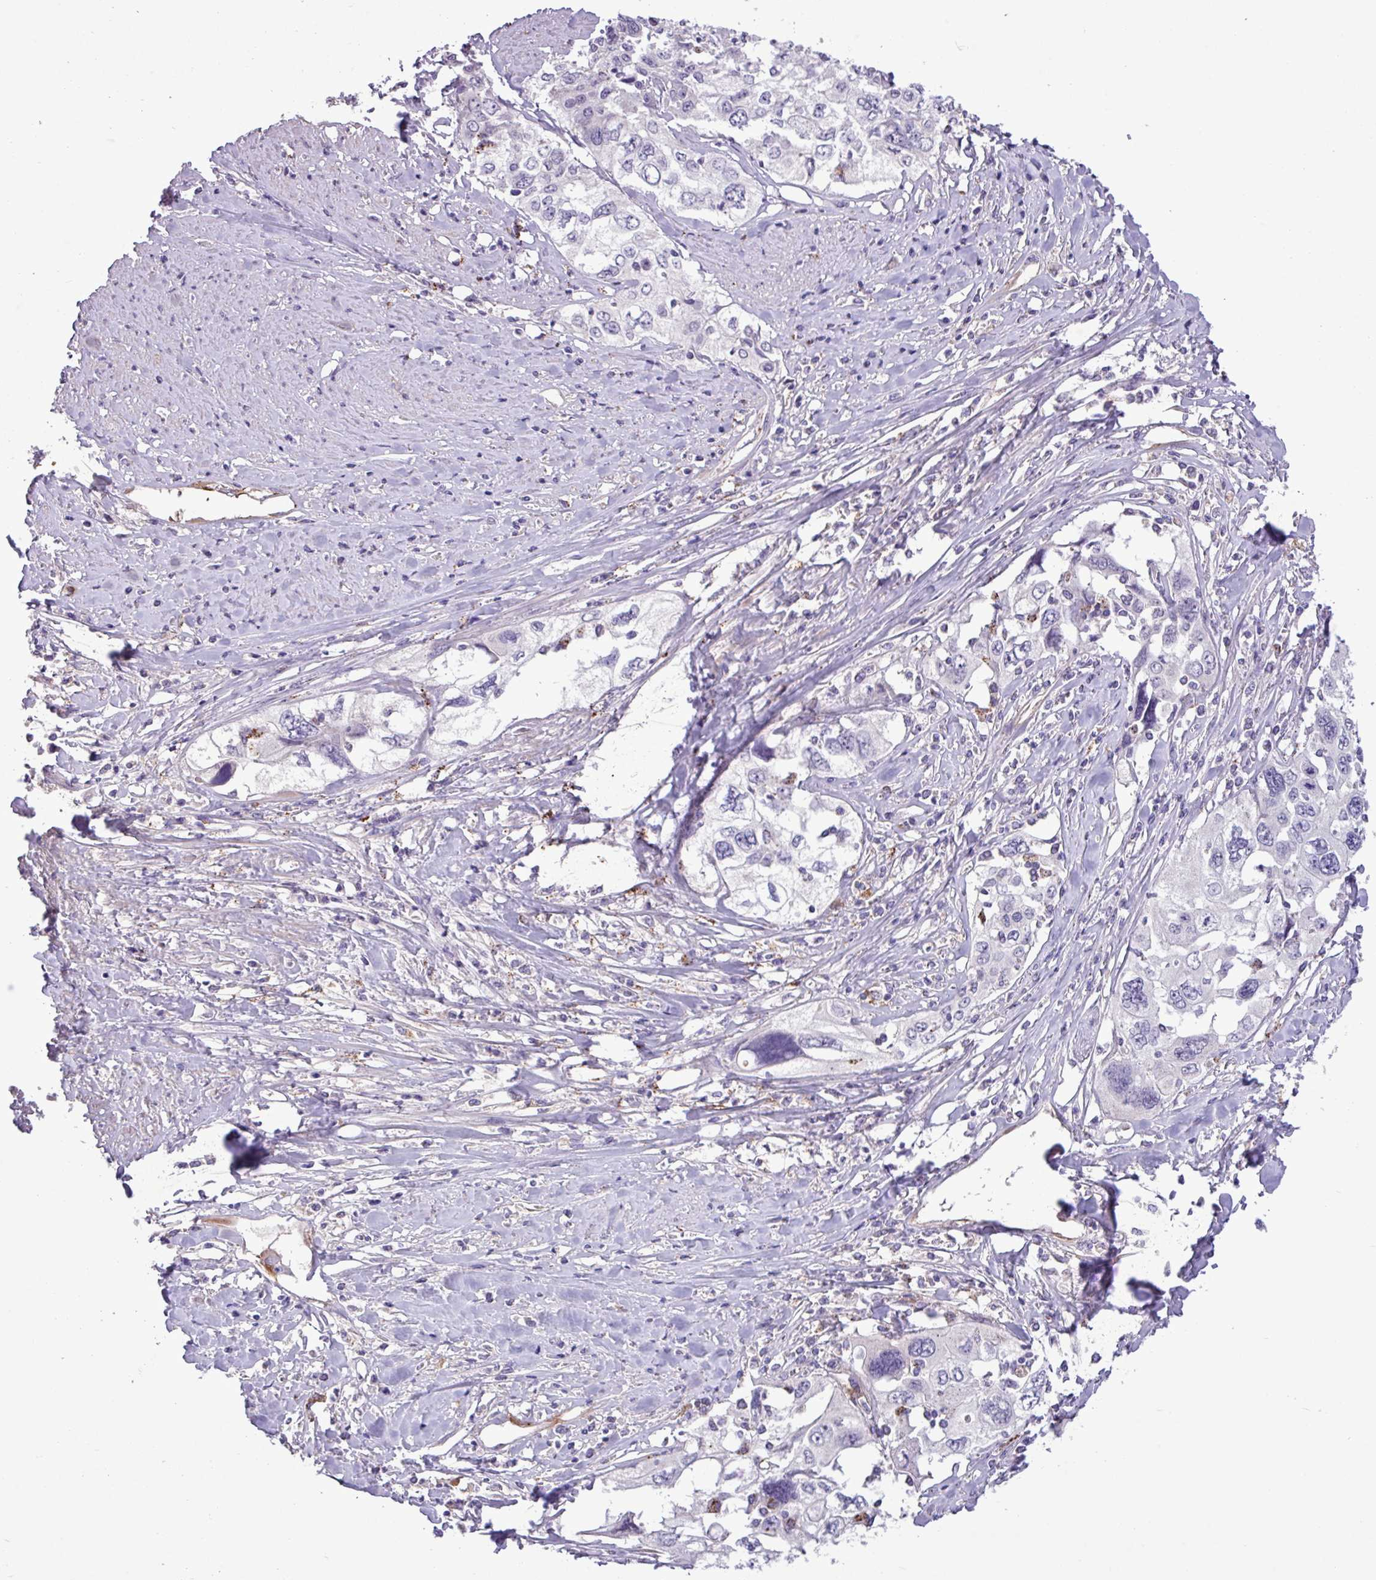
{"staining": {"intensity": "negative", "quantity": "none", "location": "none"}, "tissue": "cervical cancer", "cell_type": "Tumor cells", "image_type": "cancer", "snomed": [{"axis": "morphology", "description": "Squamous cell carcinoma, NOS"}, {"axis": "topography", "description": "Cervix"}], "caption": "High power microscopy micrograph of an IHC histopathology image of cervical cancer, revealing no significant staining in tumor cells. (DAB immunohistochemistry (IHC) with hematoxylin counter stain).", "gene": "CD248", "patient": {"sex": "female", "age": 31}}